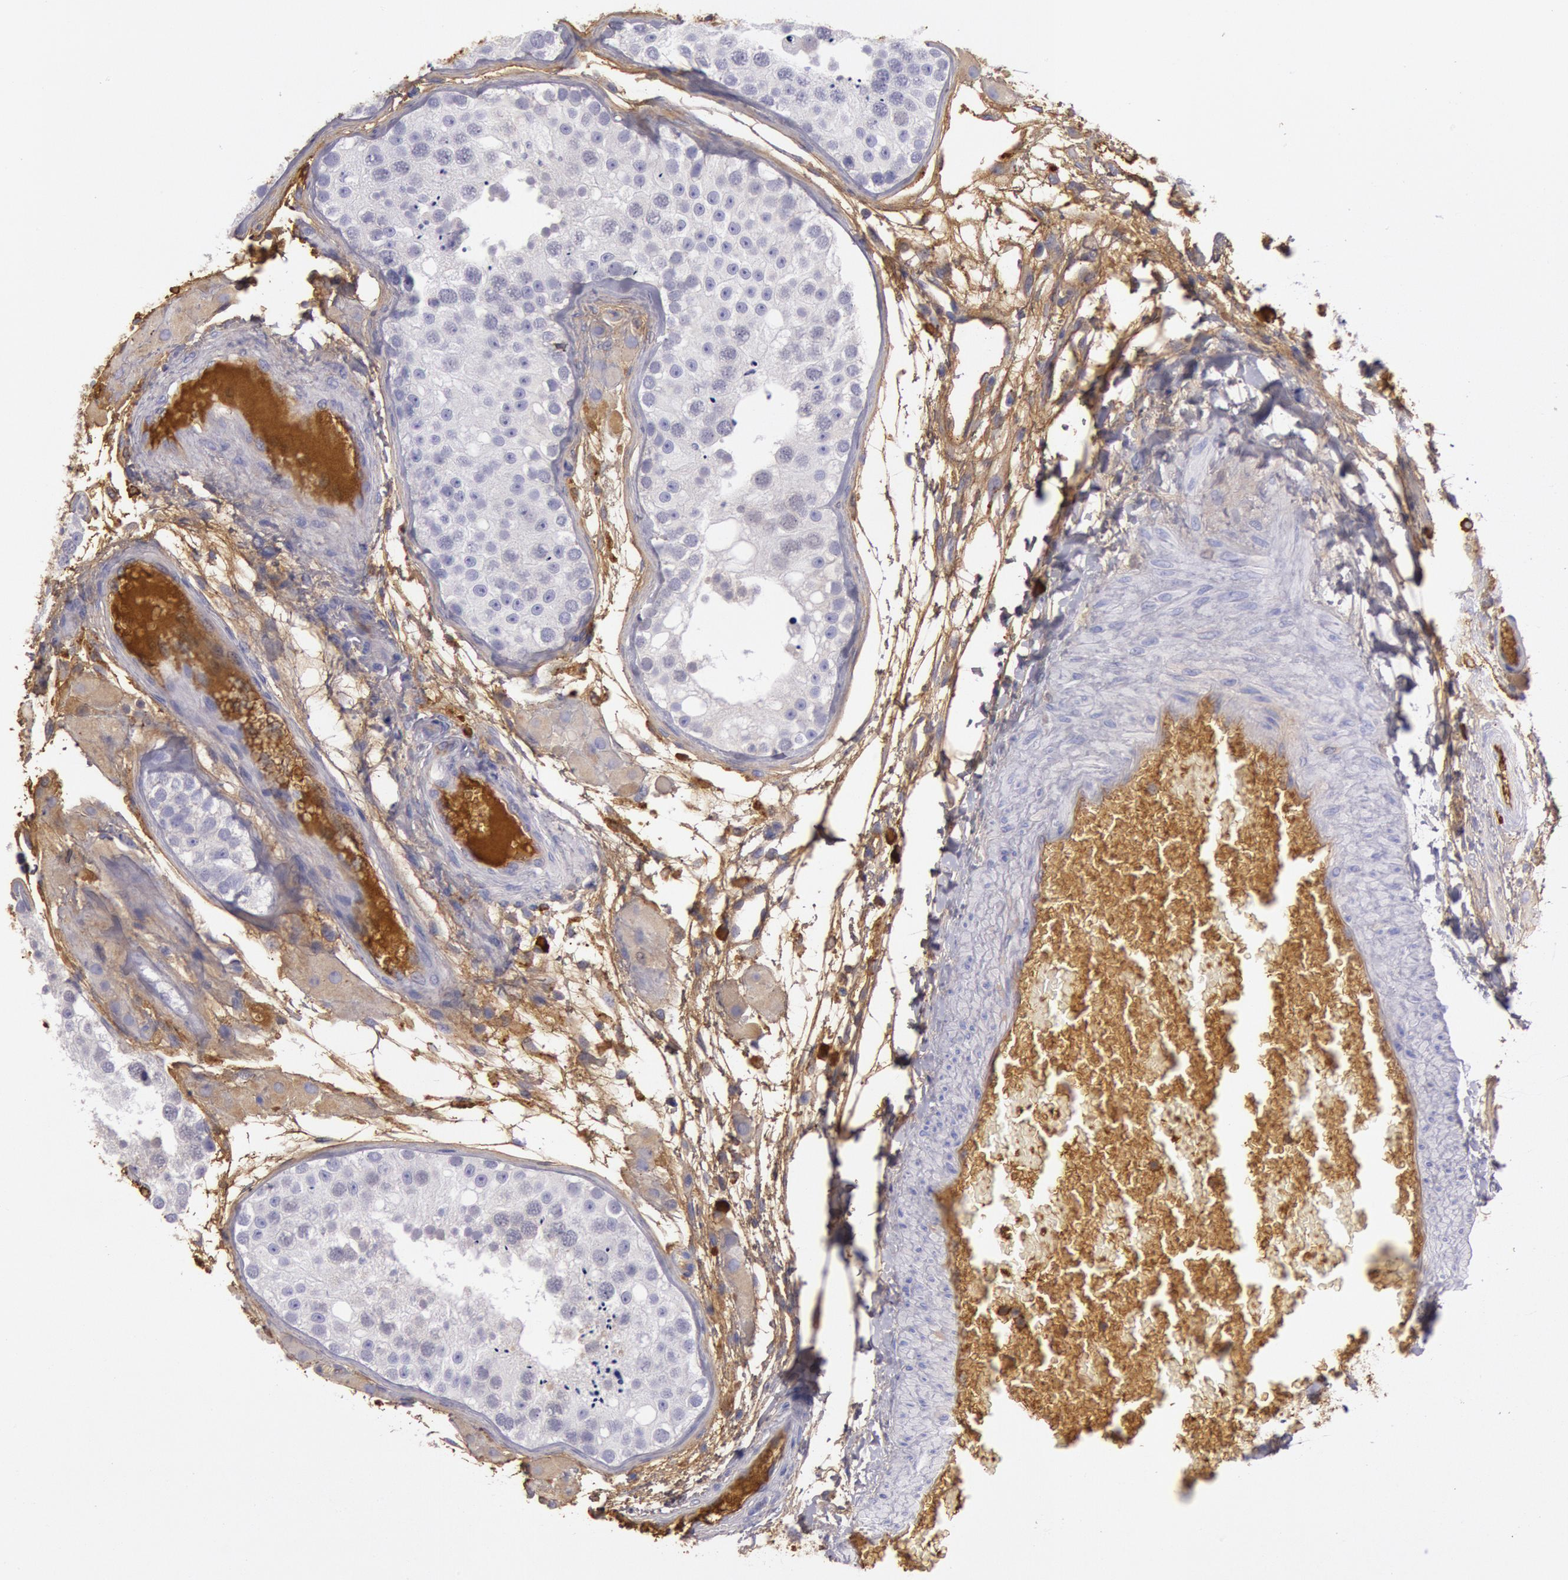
{"staining": {"intensity": "weak", "quantity": "<25%", "location": "cytoplasmic/membranous"}, "tissue": "testis", "cell_type": "Cells in seminiferous ducts", "image_type": "normal", "snomed": [{"axis": "morphology", "description": "Normal tissue, NOS"}, {"axis": "topography", "description": "Testis"}], "caption": "High power microscopy image of an immunohistochemistry image of benign testis, revealing no significant expression in cells in seminiferous ducts. (IHC, brightfield microscopy, high magnification).", "gene": "IGHG1", "patient": {"sex": "male", "age": 26}}